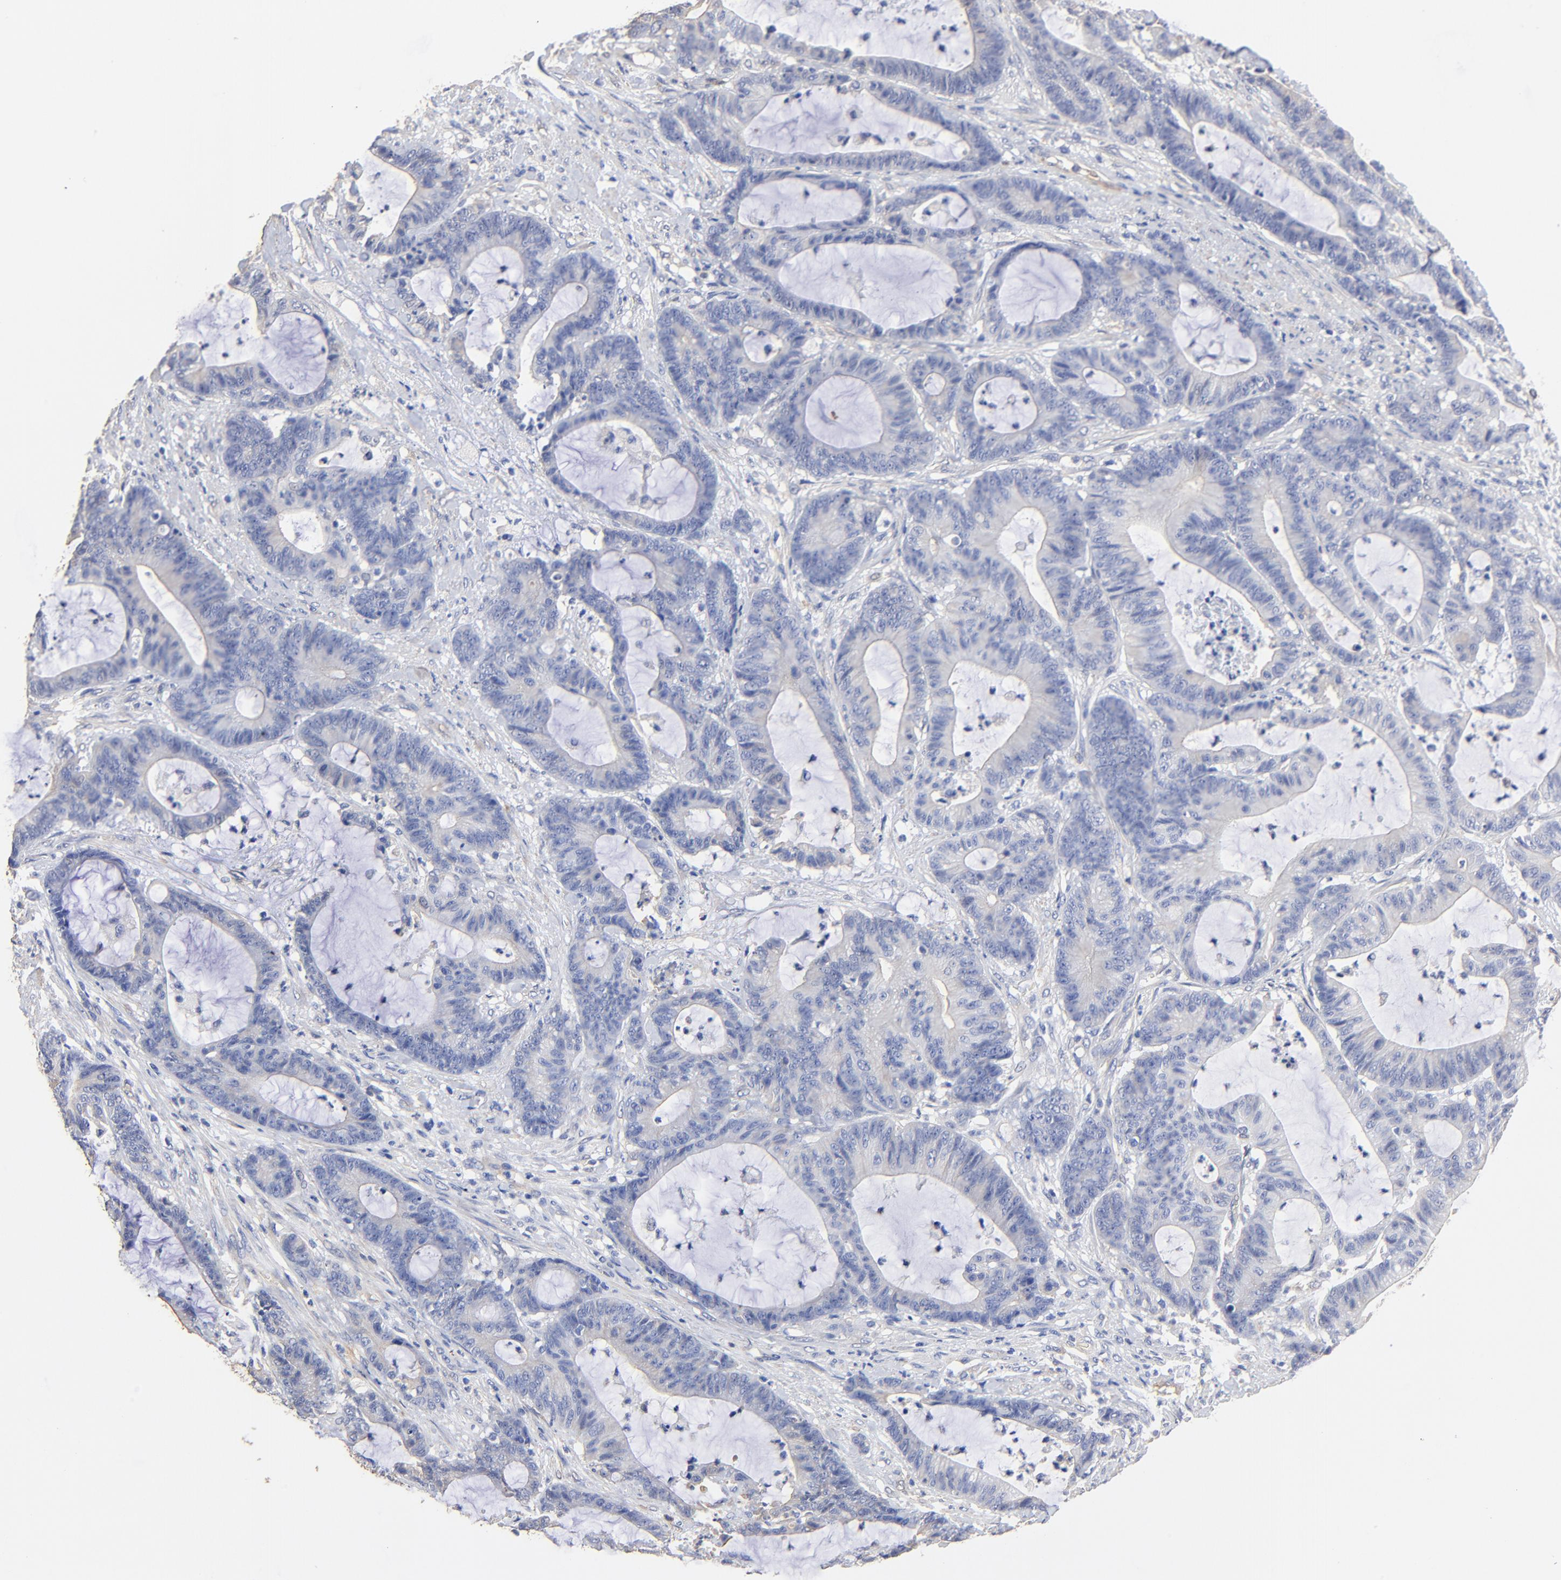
{"staining": {"intensity": "negative", "quantity": "none", "location": "none"}, "tissue": "colorectal cancer", "cell_type": "Tumor cells", "image_type": "cancer", "snomed": [{"axis": "morphology", "description": "Adenocarcinoma, NOS"}, {"axis": "topography", "description": "Colon"}], "caption": "Tumor cells show no significant expression in colorectal cancer (adenocarcinoma).", "gene": "TAGLN2", "patient": {"sex": "female", "age": 84}}